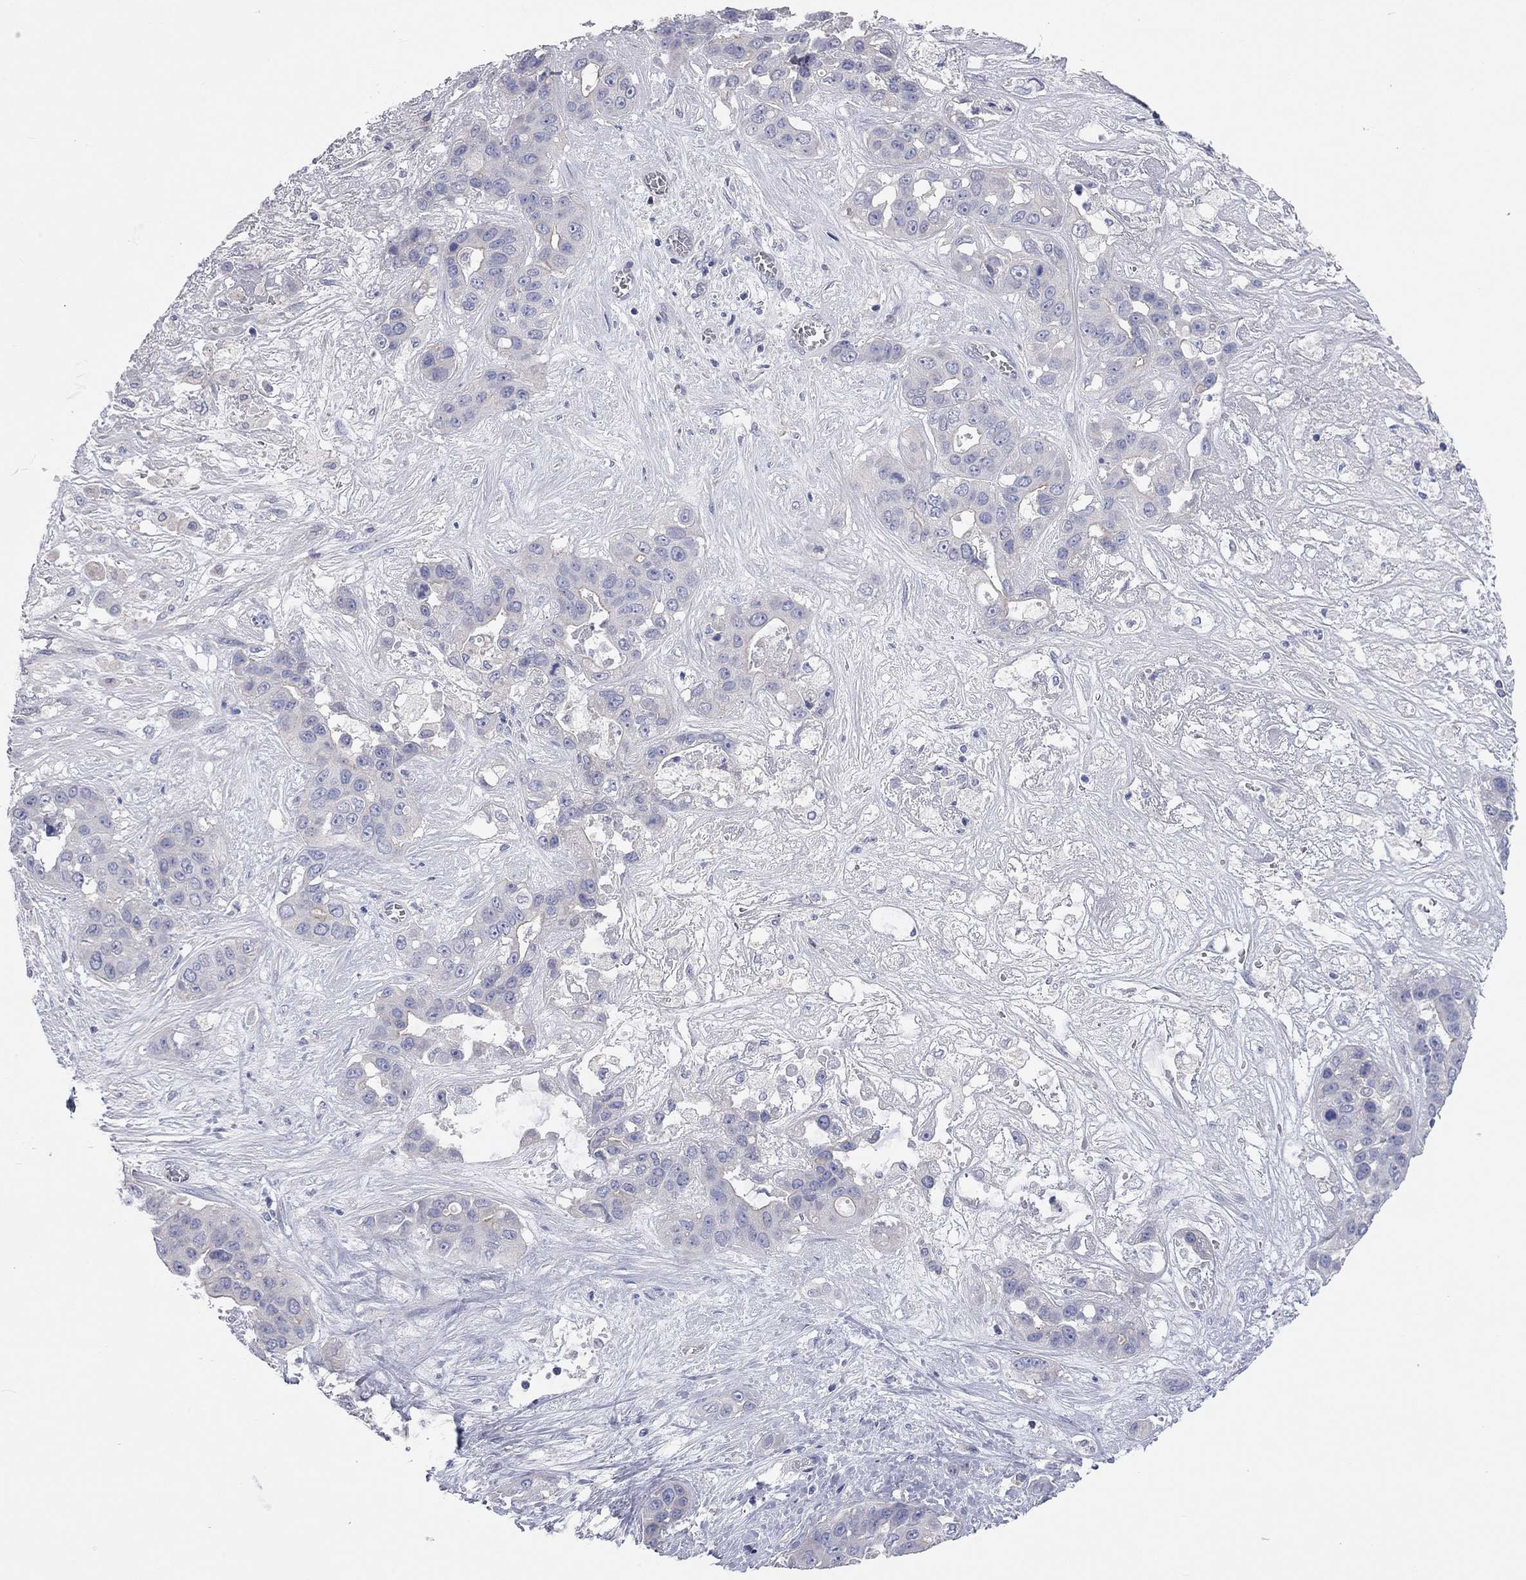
{"staining": {"intensity": "negative", "quantity": "none", "location": "none"}, "tissue": "liver cancer", "cell_type": "Tumor cells", "image_type": "cancer", "snomed": [{"axis": "morphology", "description": "Cholangiocarcinoma"}, {"axis": "topography", "description": "Liver"}], "caption": "Protein analysis of liver cholangiocarcinoma exhibits no significant staining in tumor cells.", "gene": "KCNB1", "patient": {"sex": "female", "age": 52}}